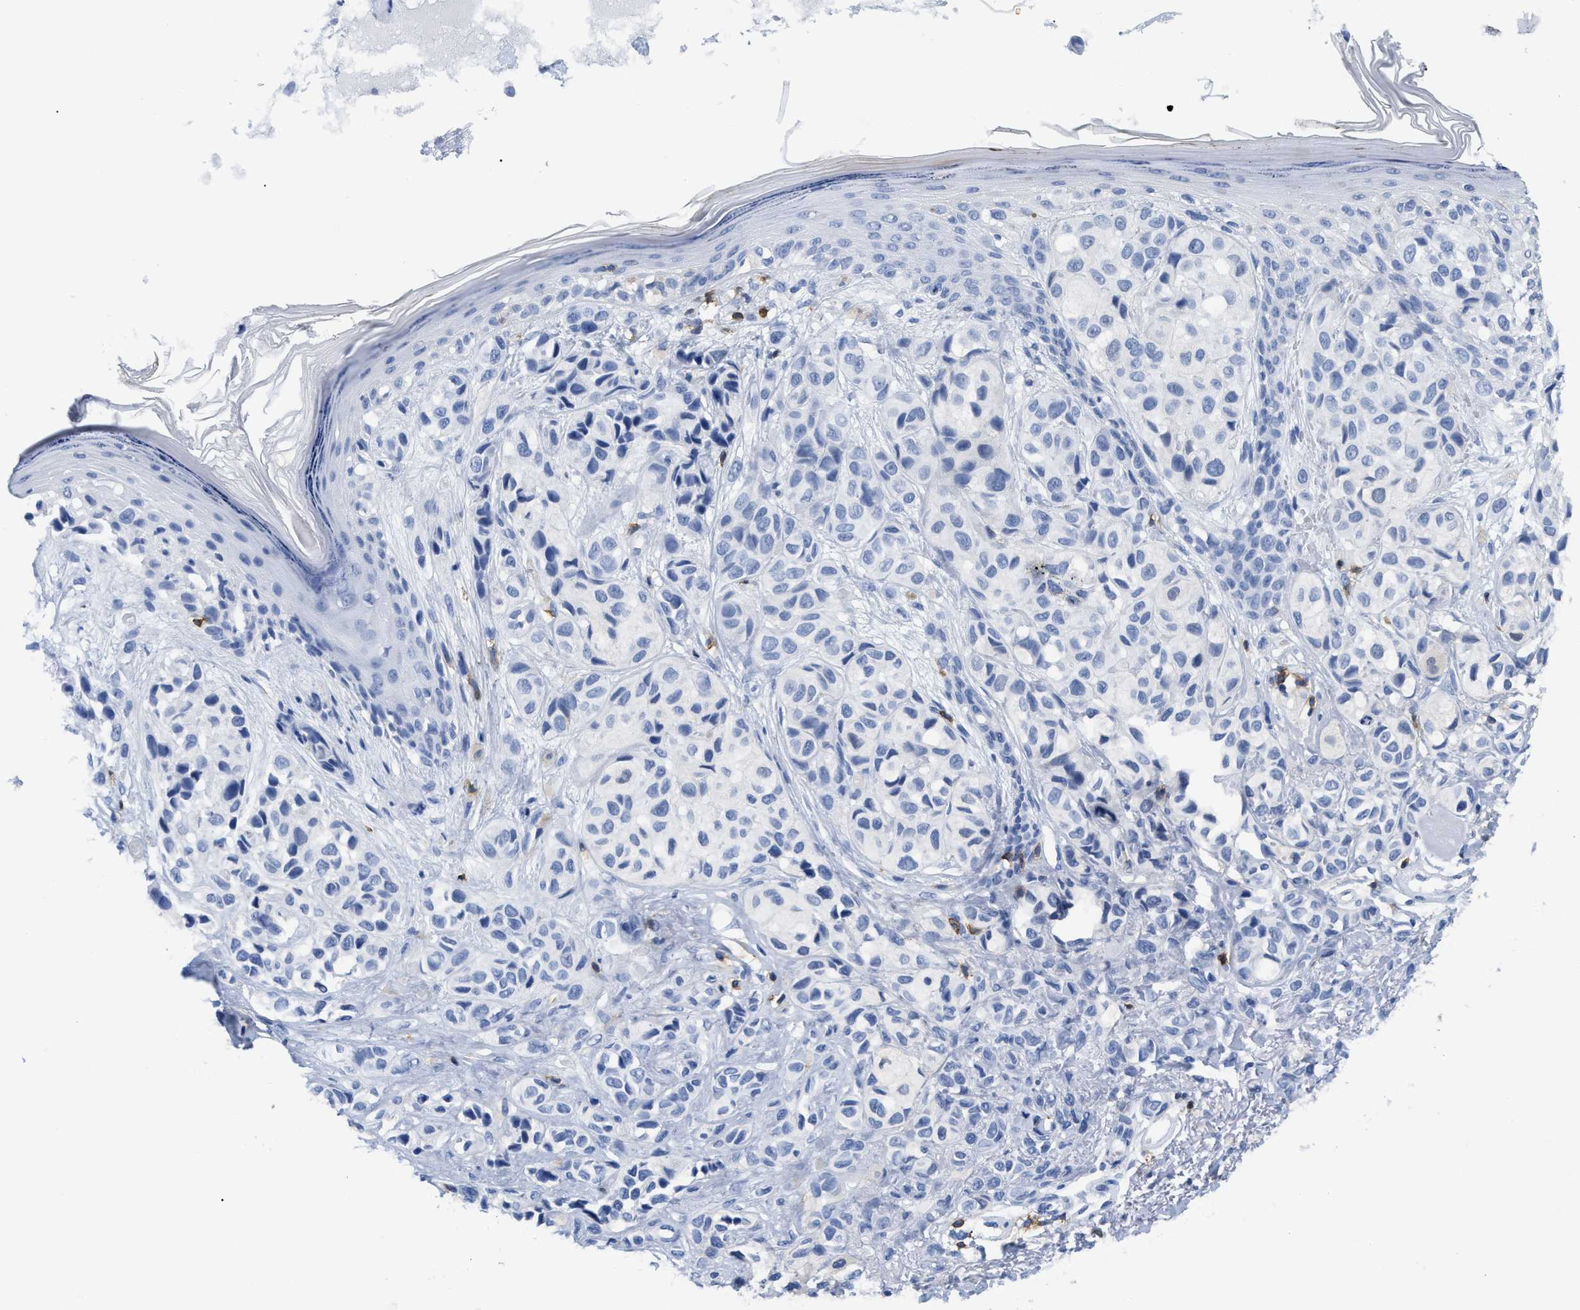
{"staining": {"intensity": "negative", "quantity": "none", "location": "none"}, "tissue": "melanoma", "cell_type": "Tumor cells", "image_type": "cancer", "snomed": [{"axis": "morphology", "description": "Malignant melanoma, NOS"}, {"axis": "topography", "description": "Skin"}], "caption": "Immunohistochemistry of human malignant melanoma demonstrates no expression in tumor cells.", "gene": "CD5", "patient": {"sex": "female", "age": 58}}